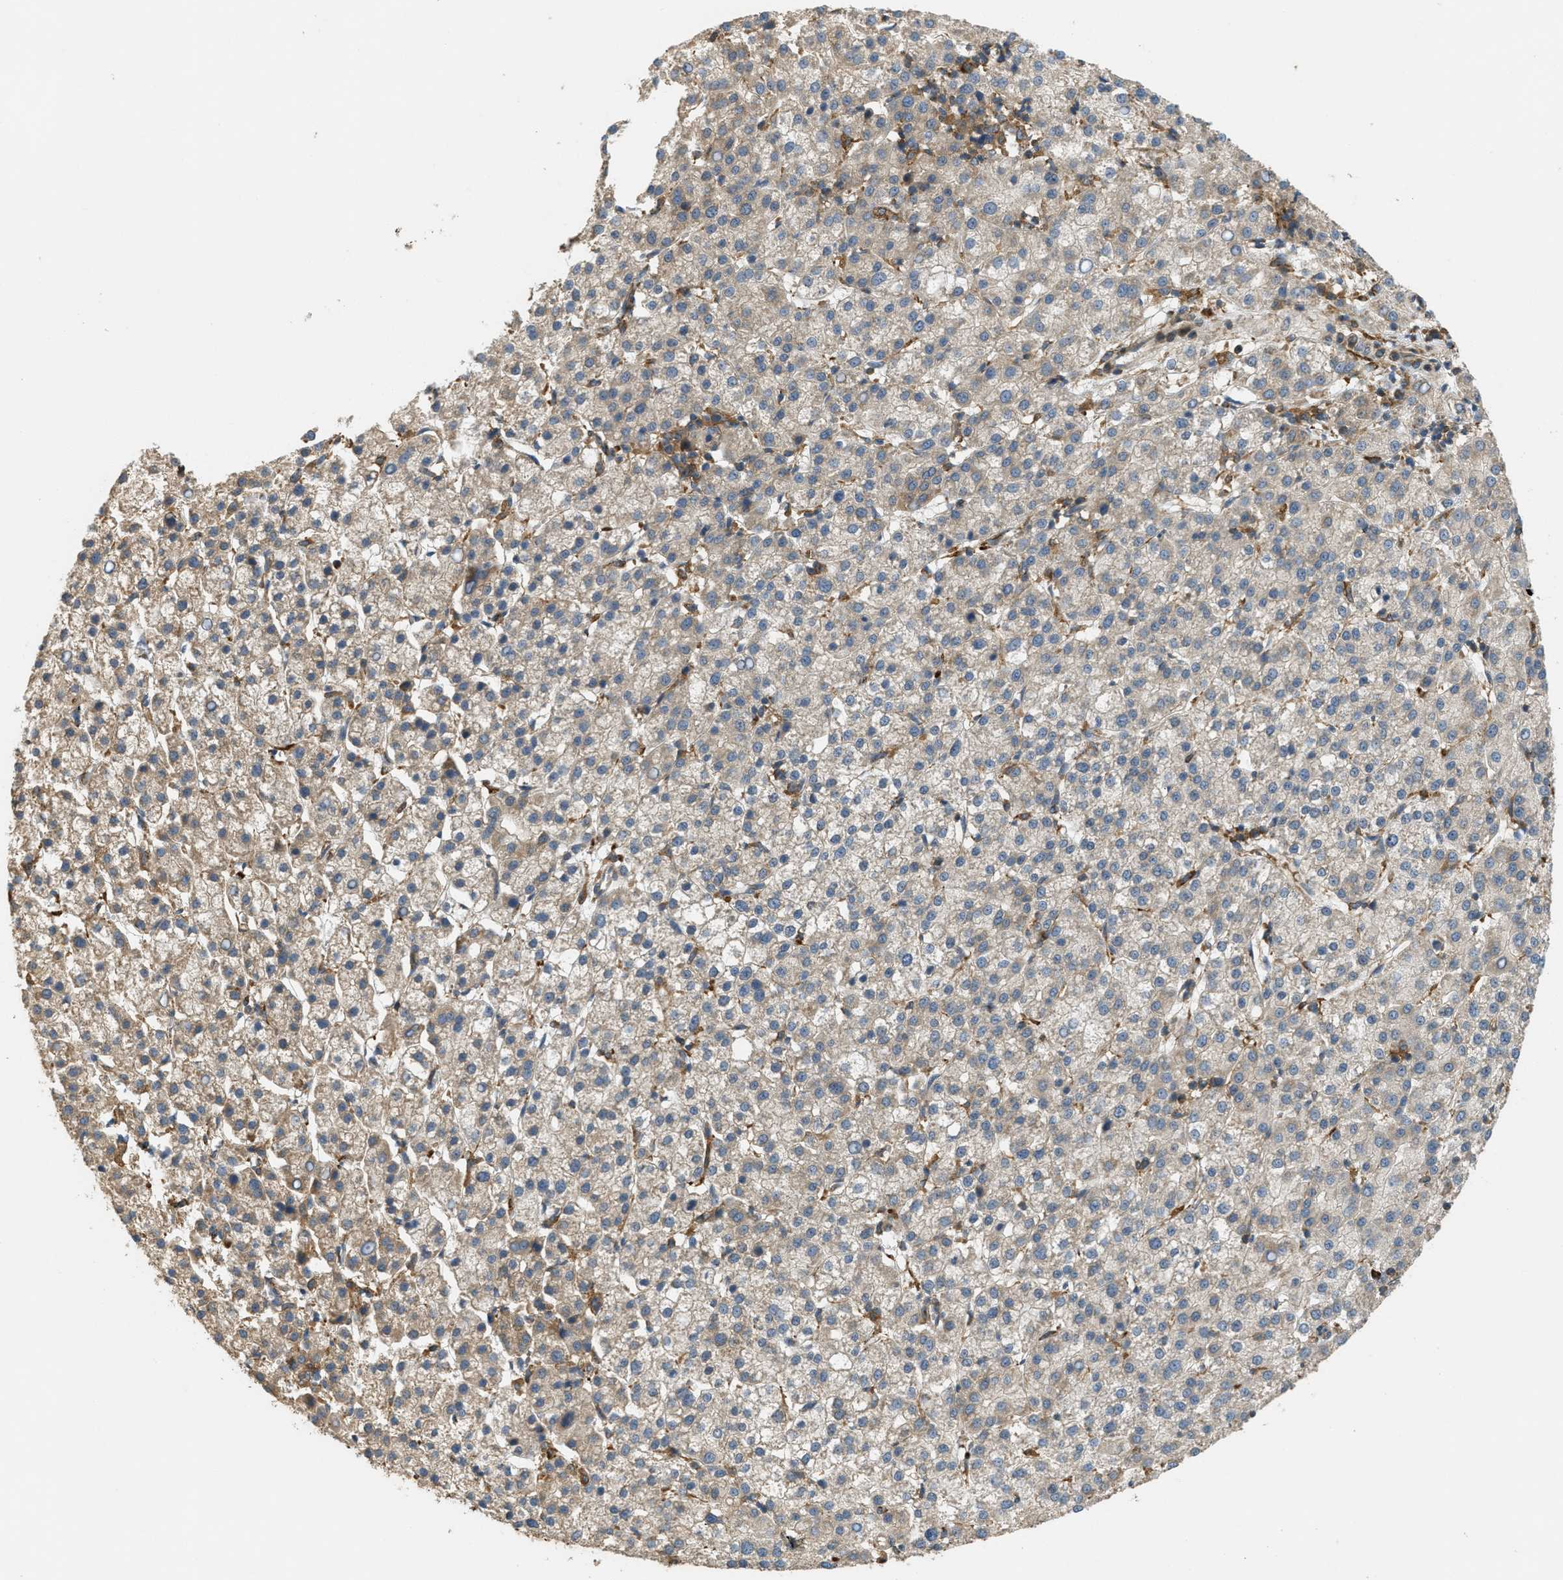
{"staining": {"intensity": "moderate", "quantity": "<25%", "location": "cytoplasmic/membranous"}, "tissue": "liver cancer", "cell_type": "Tumor cells", "image_type": "cancer", "snomed": [{"axis": "morphology", "description": "Carcinoma, Hepatocellular, NOS"}, {"axis": "topography", "description": "Liver"}], "caption": "A low amount of moderate cytoplasmic/membranous positivity is present in about <25% of tumor cells in liver cancer tissue. The protein is stained brown, and the nuclei are stained in blue (DAB IHC with brightfield microscopy, high magnification).", "gene": "PCDH18", "patient": {"sex": "female", "age": 58}}